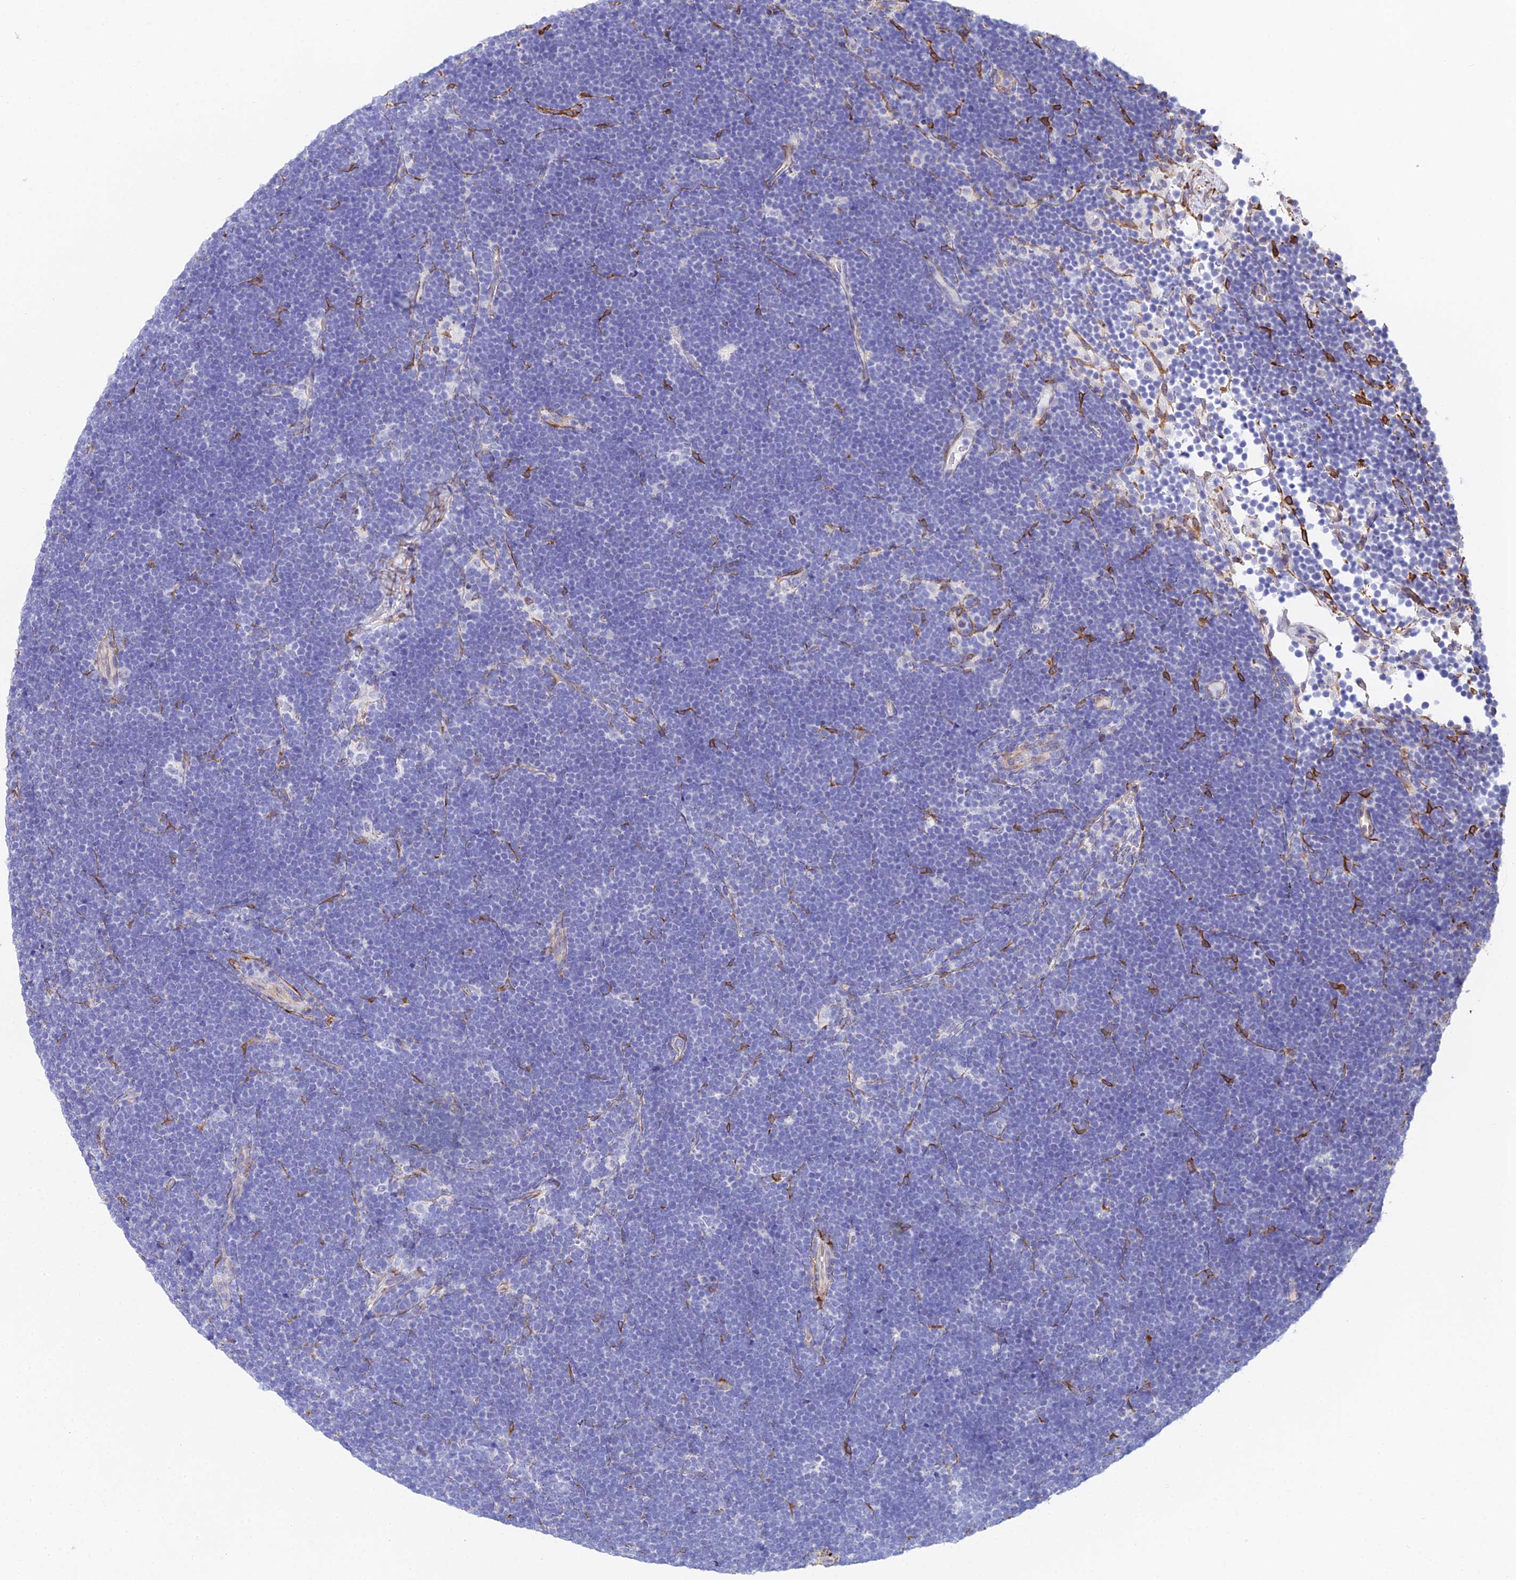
{"staining": {"intensity": "negative", "quantity": "none", "location": "none"}, "tissue": "lymphoma", "cell_type": "Tumor cells", "image_type": "cancer", "snomed": [{"axis": "morphology", "description": "Malignant lymphoma, non-Hodgkin's type, High grade"}, {"axis": "topography", "description": "Lymph node"}], "caption": "High-grade malignant lymphoma, non-Hodgkin's type was stained to show a protein in brown. There is no significant expression in tumor cells.", "gene": "MXRA7", "patient": {"sex": "male", "age": 13}}